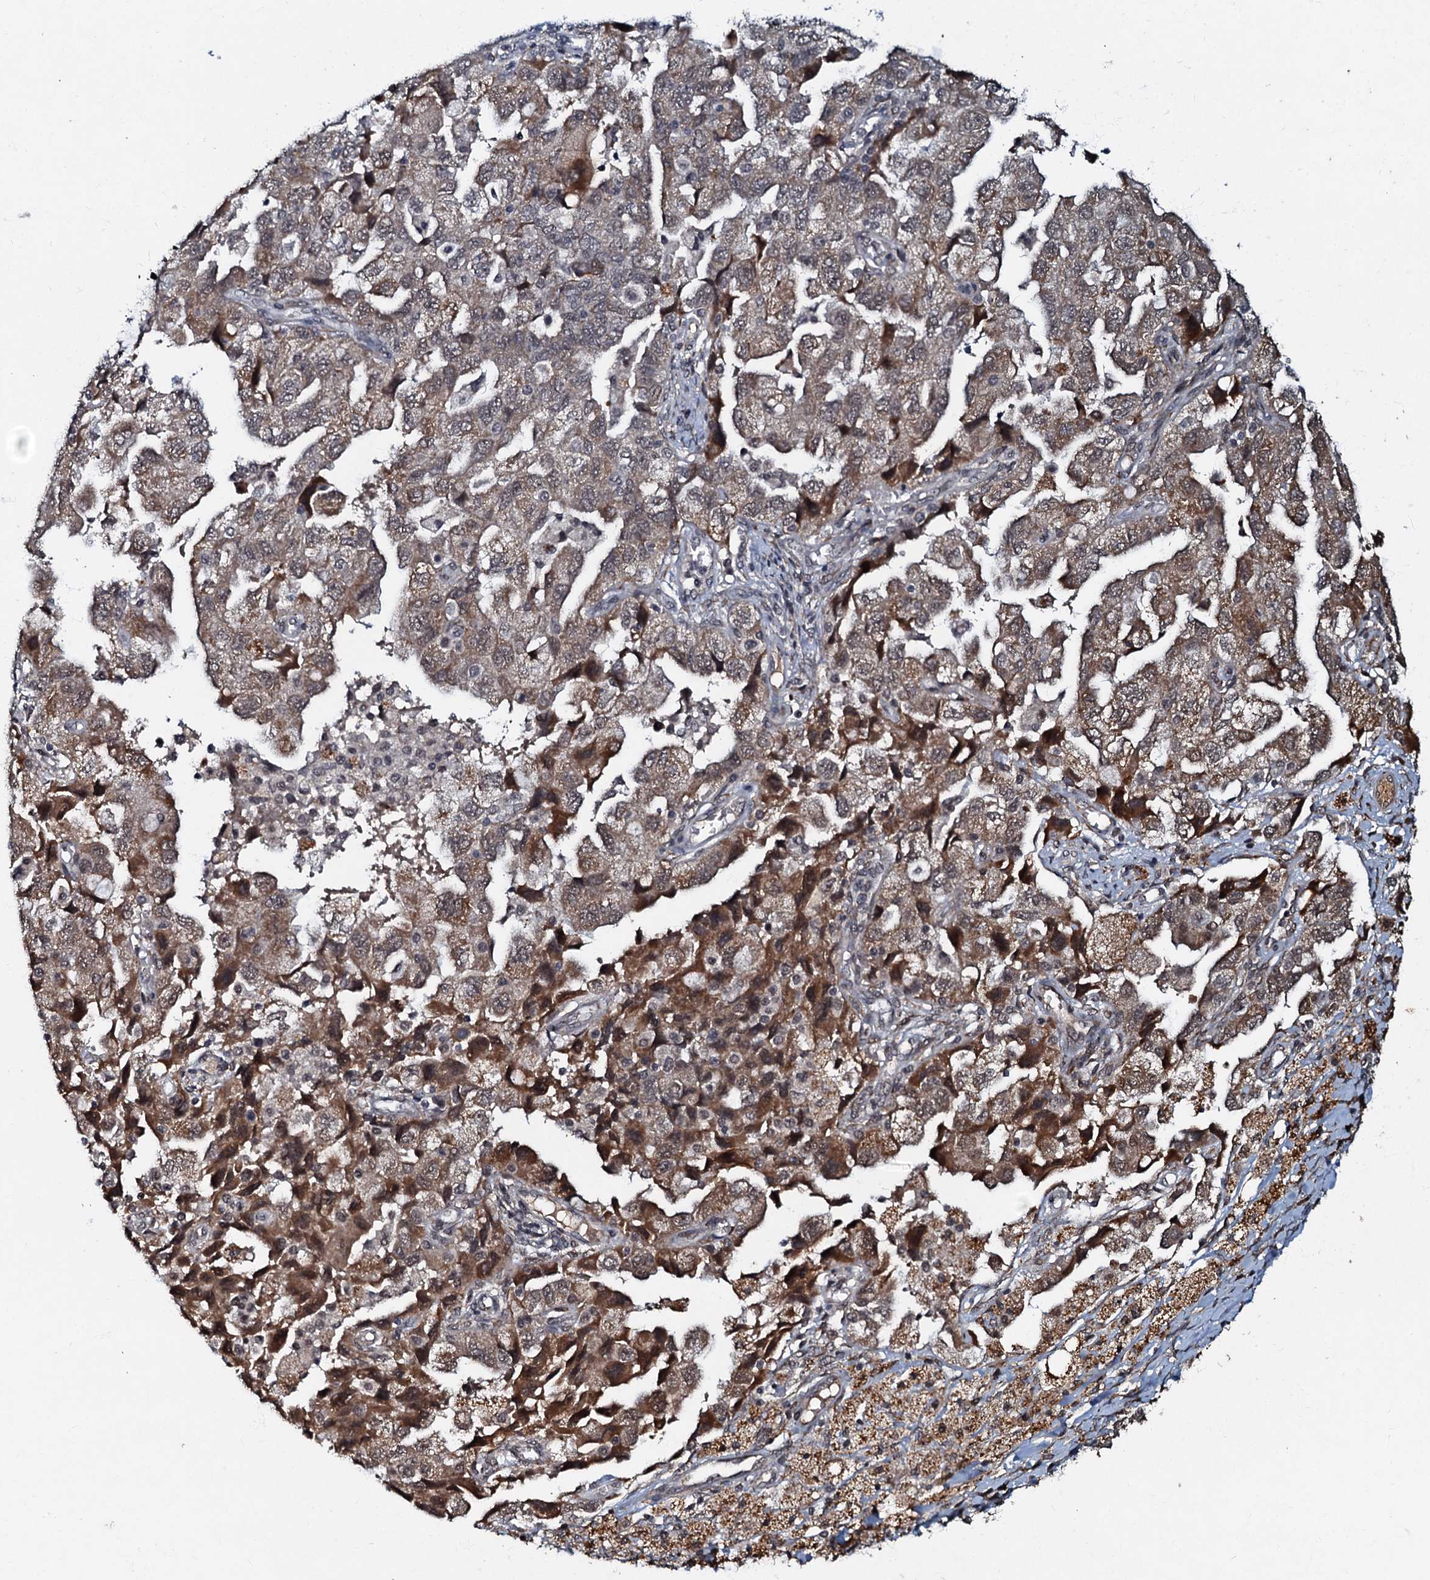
{"staining": {"intensity": "moderate", "quantity": "25%-75%", "location": "cytoplasmic/membranous,nuclear"}, "tissue": "ovarian cancer", "cell_type": "Tumor cells", "image_type": "cancer", "snomed": [{"axis": "morphology", "description": "Carcinoma, NOS"}, {"axis": "morphology", "description": "Cystadenocarcinoma, serous, NOS"}, {"axis": "topography", "description": "Ovary"}], "caption": "Immunohistochemistry (DAB (3,3'-diaminobenzidine)) staining of carcinoma (ovarian) exhibits moderate cytoplasmic/membranous and nuclear protein expression in about 25%-75% of tumor cells.", "gene": "C18orf32", "patient": {"sex": "female", "age": 69}}